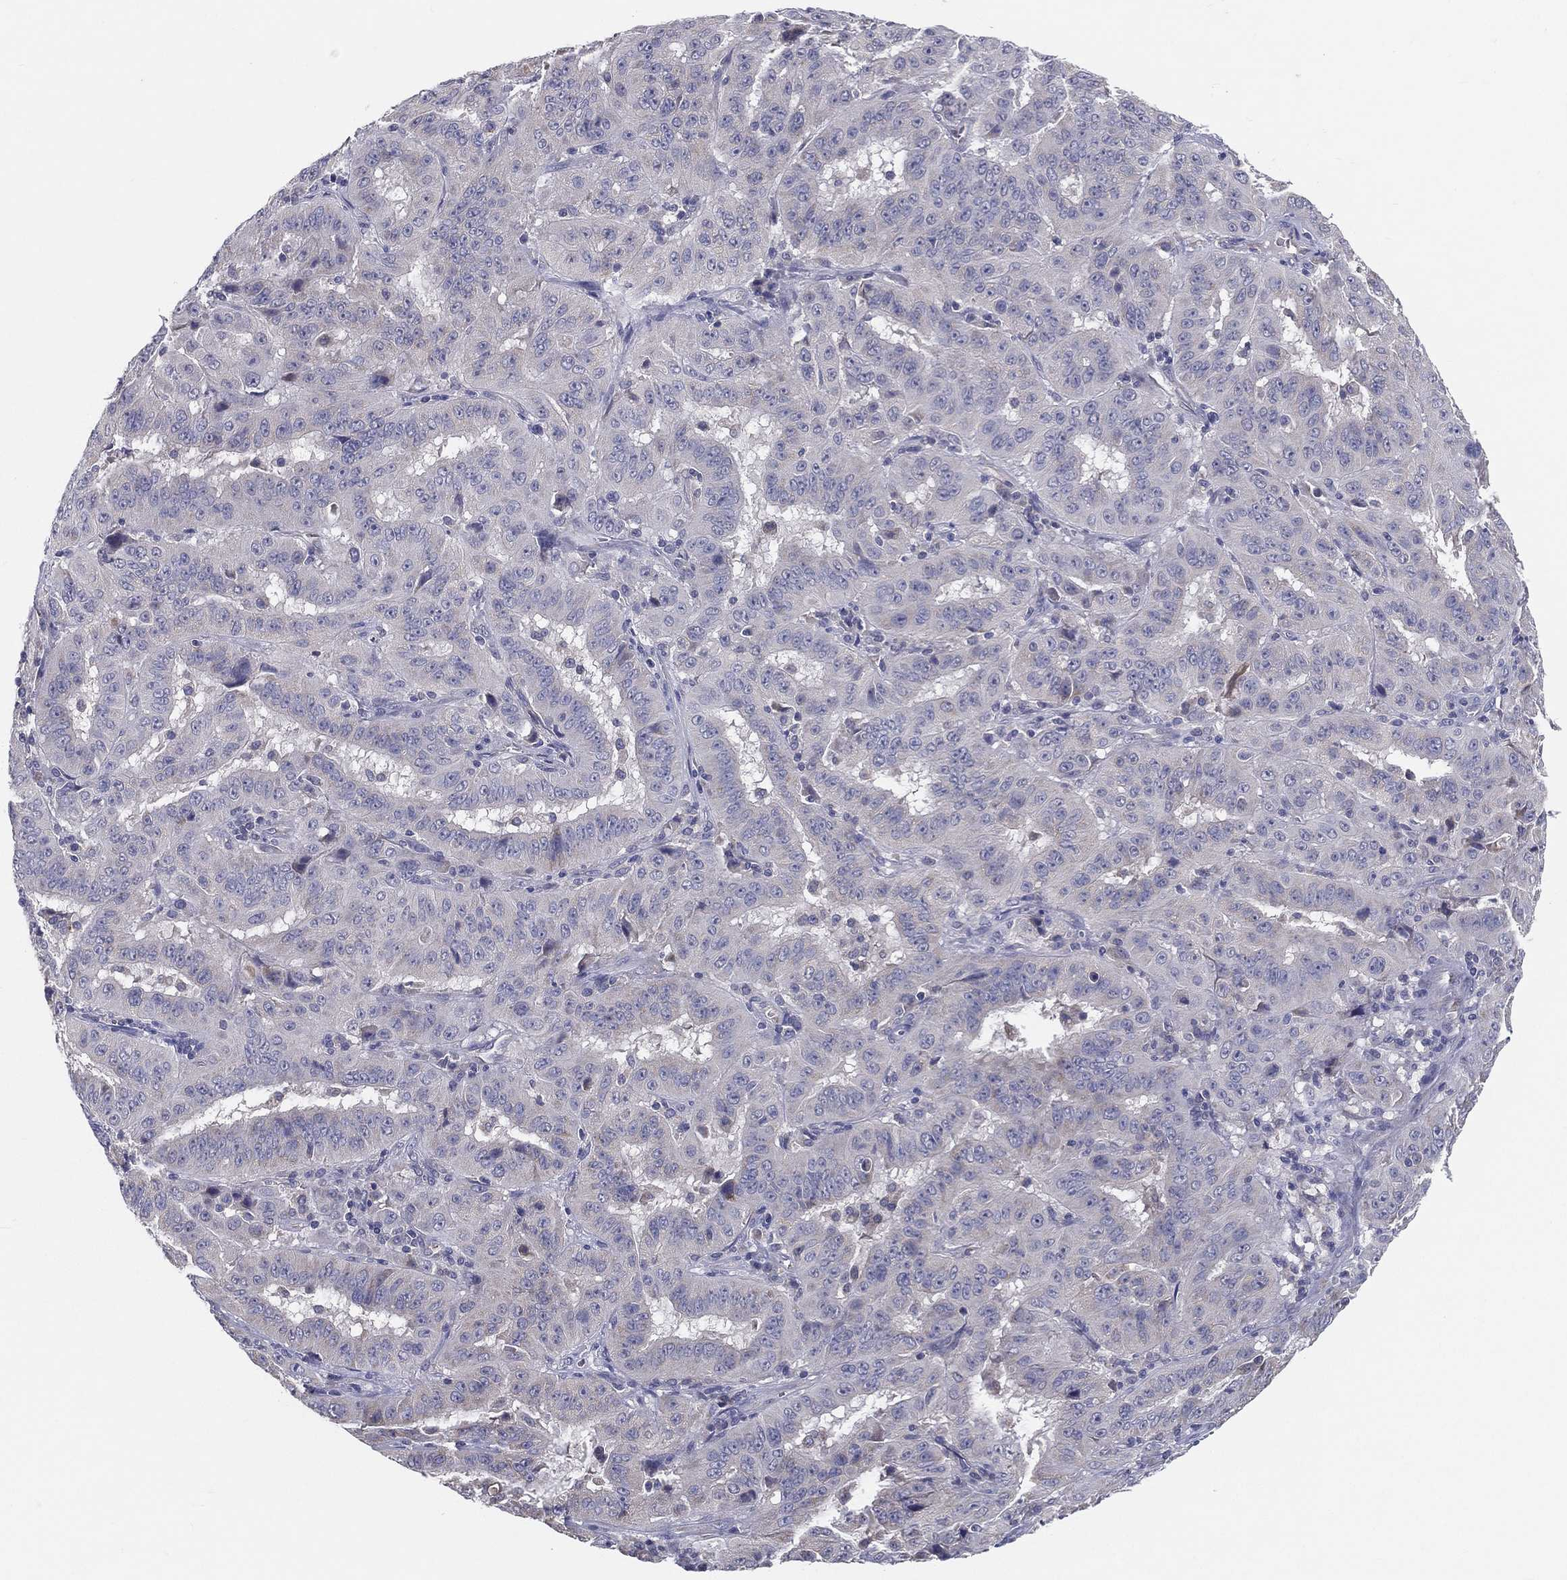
{"staining": {"intensity": "negative", "quantity": "none", "location": "none"}, "tissue": "pancreatic cancer", "cell_type": "Tumor cells", "image_type": "cancer", "snomed": [{"axis": "morphology", "description": "Adenocarcinoma, NOS"}, {"axis": "topography", "description": "Pancreas"}], "caption": "The photomicrograph shows no staining of tumor cells in pancreatic adenocarcinoma.", "gene": "PCSK1", "patient": {"sex": "male", "age": 63}}